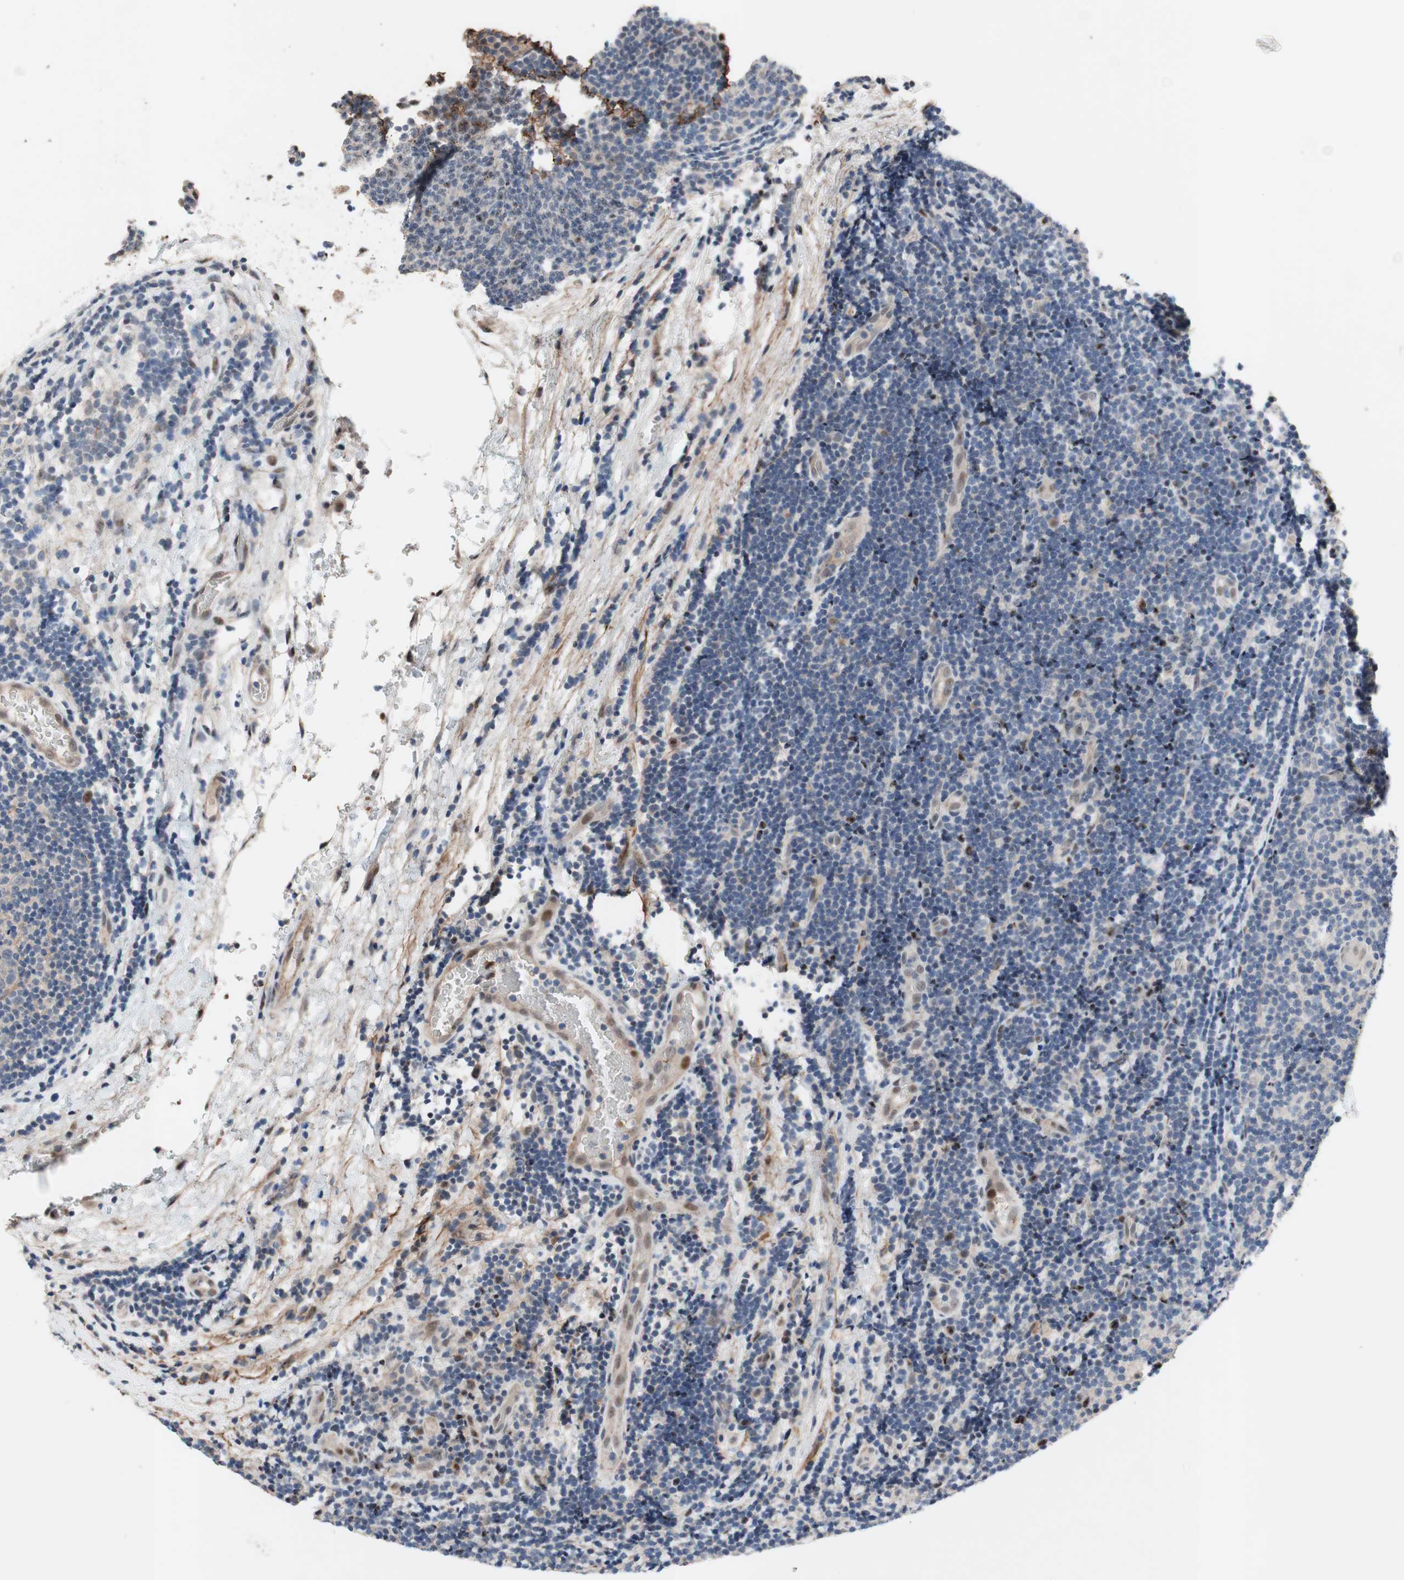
{"staining": {"intensity": "weak", "quantity": "<25%", "location": "nuclear"}, "tissue": "lymphoma", "cell_type": "Tumor cells", "image_type": "cancer", "snomed": [{"axis": "morphology", "description": "Malignant lymphoma, non-Hodgkin's type, Low grade"}, {"axis": "topography", "description": "Lymph node"}], "caption": "The histopathology image displays no significant staining in tumor cells of malignant lymphoma, non-Hodgkin's type (low-grade).", "gene": "SOX7", "patient": {"sex": "male", "age": 83}}